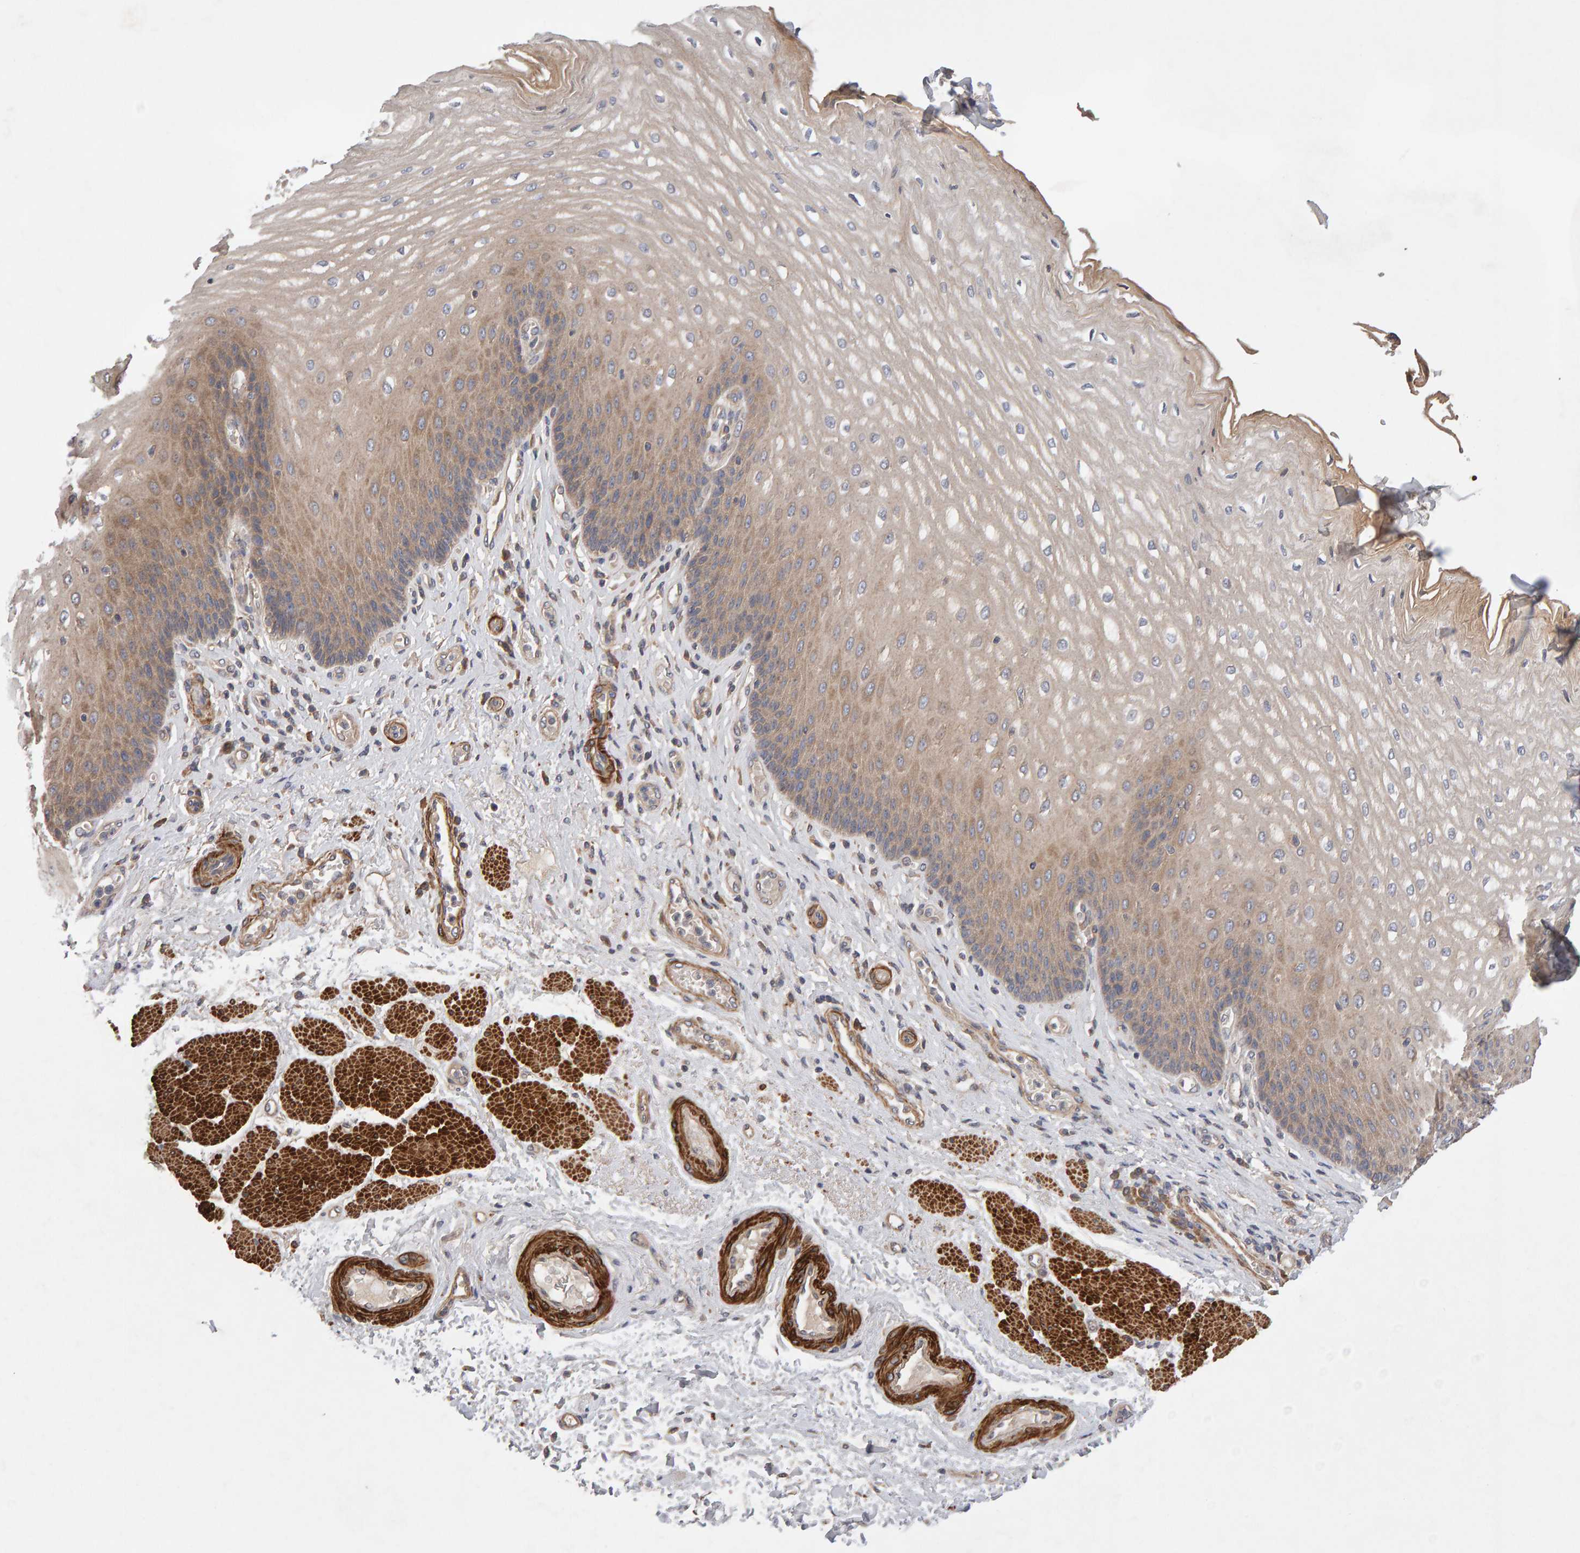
{"staining": {"intensity": "weak", "quantity": ">75%", "location": "cytoplasmic/membranous"}, "tissue": "esophagus", "cell_type": "Squamous epithelial cells", "image_type": "normal", "snomed": [{"axis": "morphology", "description": "Normal tissue, NOS"}, {"axis": "topography", "description": "Esophagus"}], "caption": "Esophagus stained with immunohistochemistry exhibits weak cytoplasmic/membranous staining in about >75% of squamous epithelial cells. (IHC, brightfield microscopy, high magnification).", "gene": "RNF19A", "patient": {"sex": "male", "age": 54}}